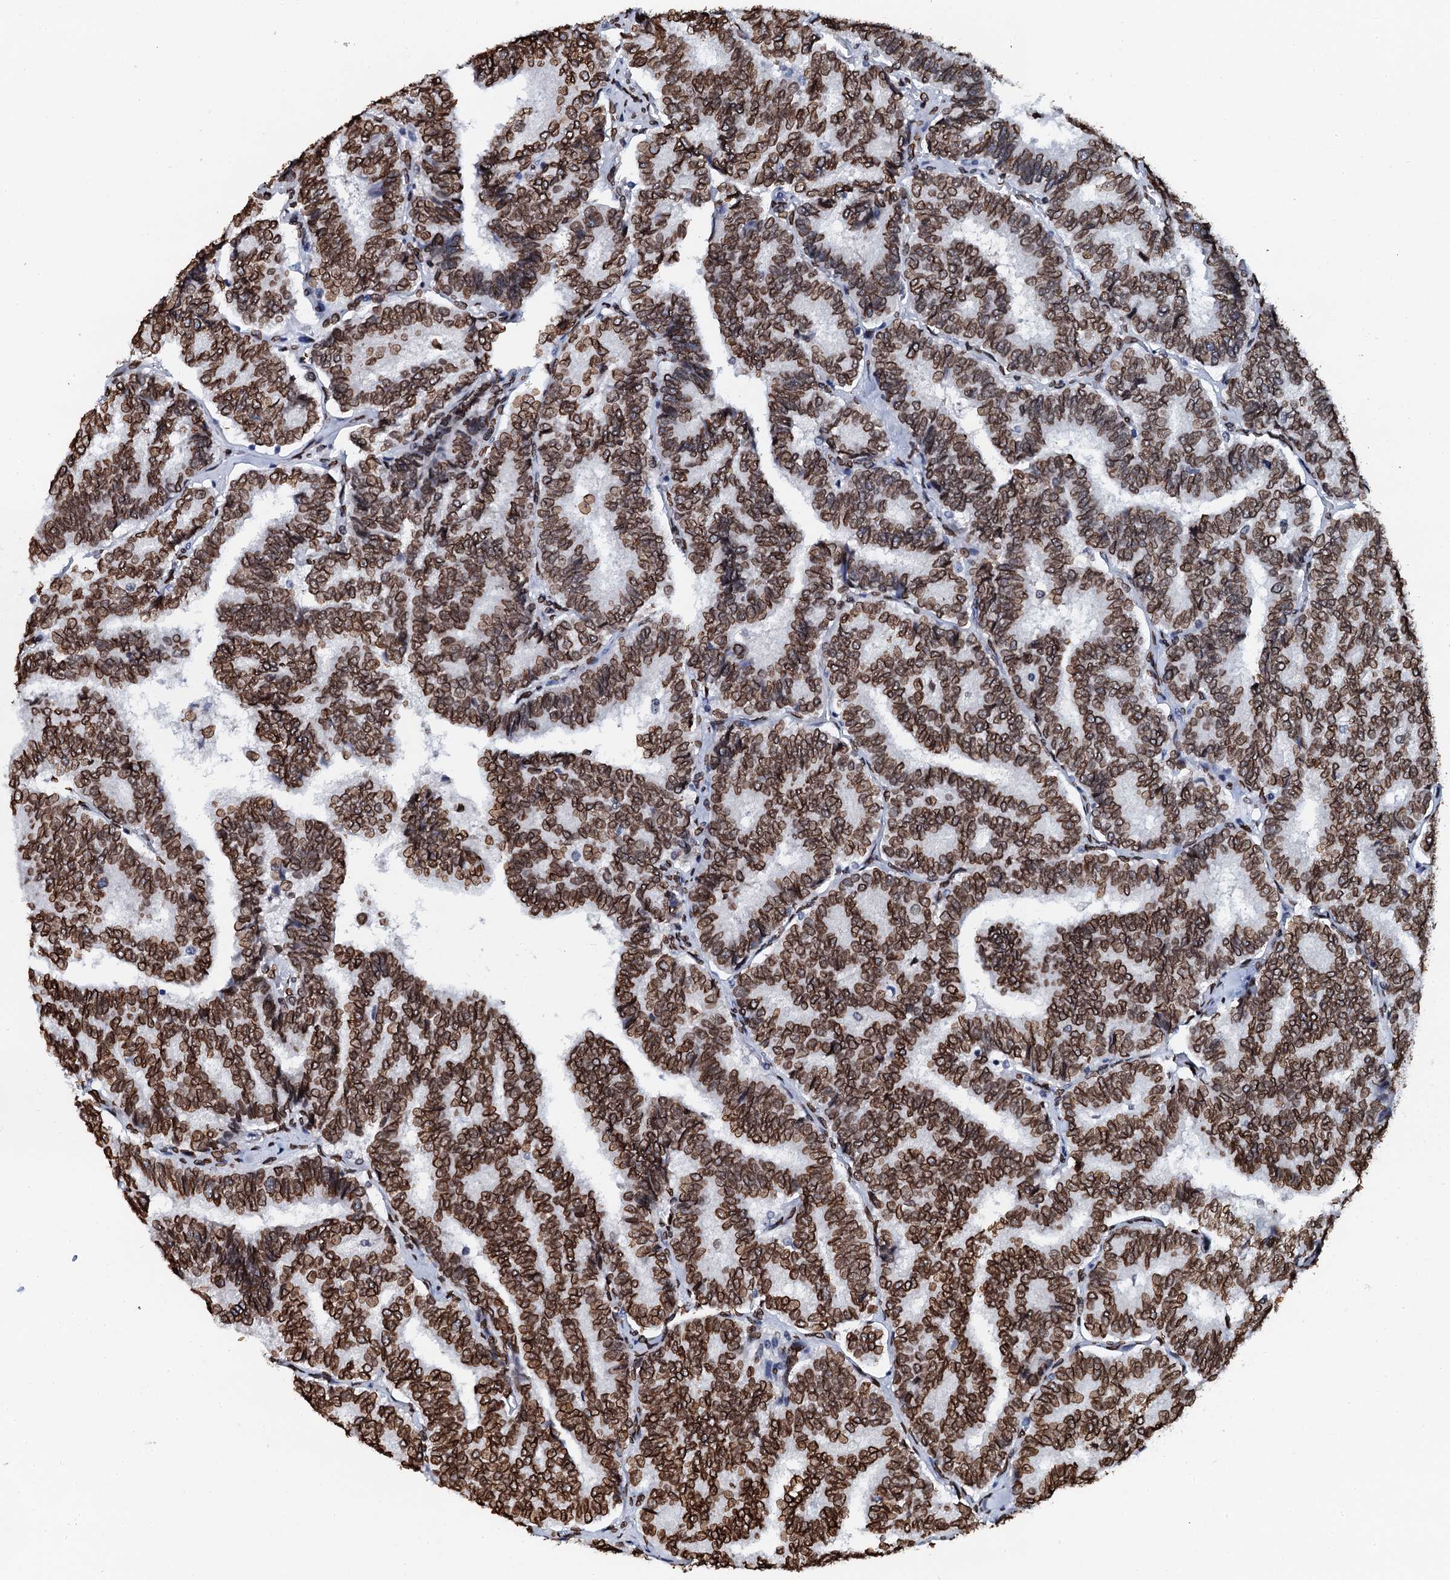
{"staining": {"intensity": "strong", "quantity": ">75%", "location": "nuclear"}, "tissue": "thyroid cancer", "cell_type": "Tumor cells", "image_type": "cancer", "snomed": [{"axis": "morphology", "description": "Papillary adenocarcinoma, NOS"}, {"axis": "topography", "description": "Thyroid gland"}], "caption": "Immunohistochemistry of human papillary adenocarcinoma (thyroid) demonstrates high levels of strong nuclear positivity in about >75% of tumor cells.", "gene": "KATNAL2", "patient": {"sex": "female", "age": 35}}